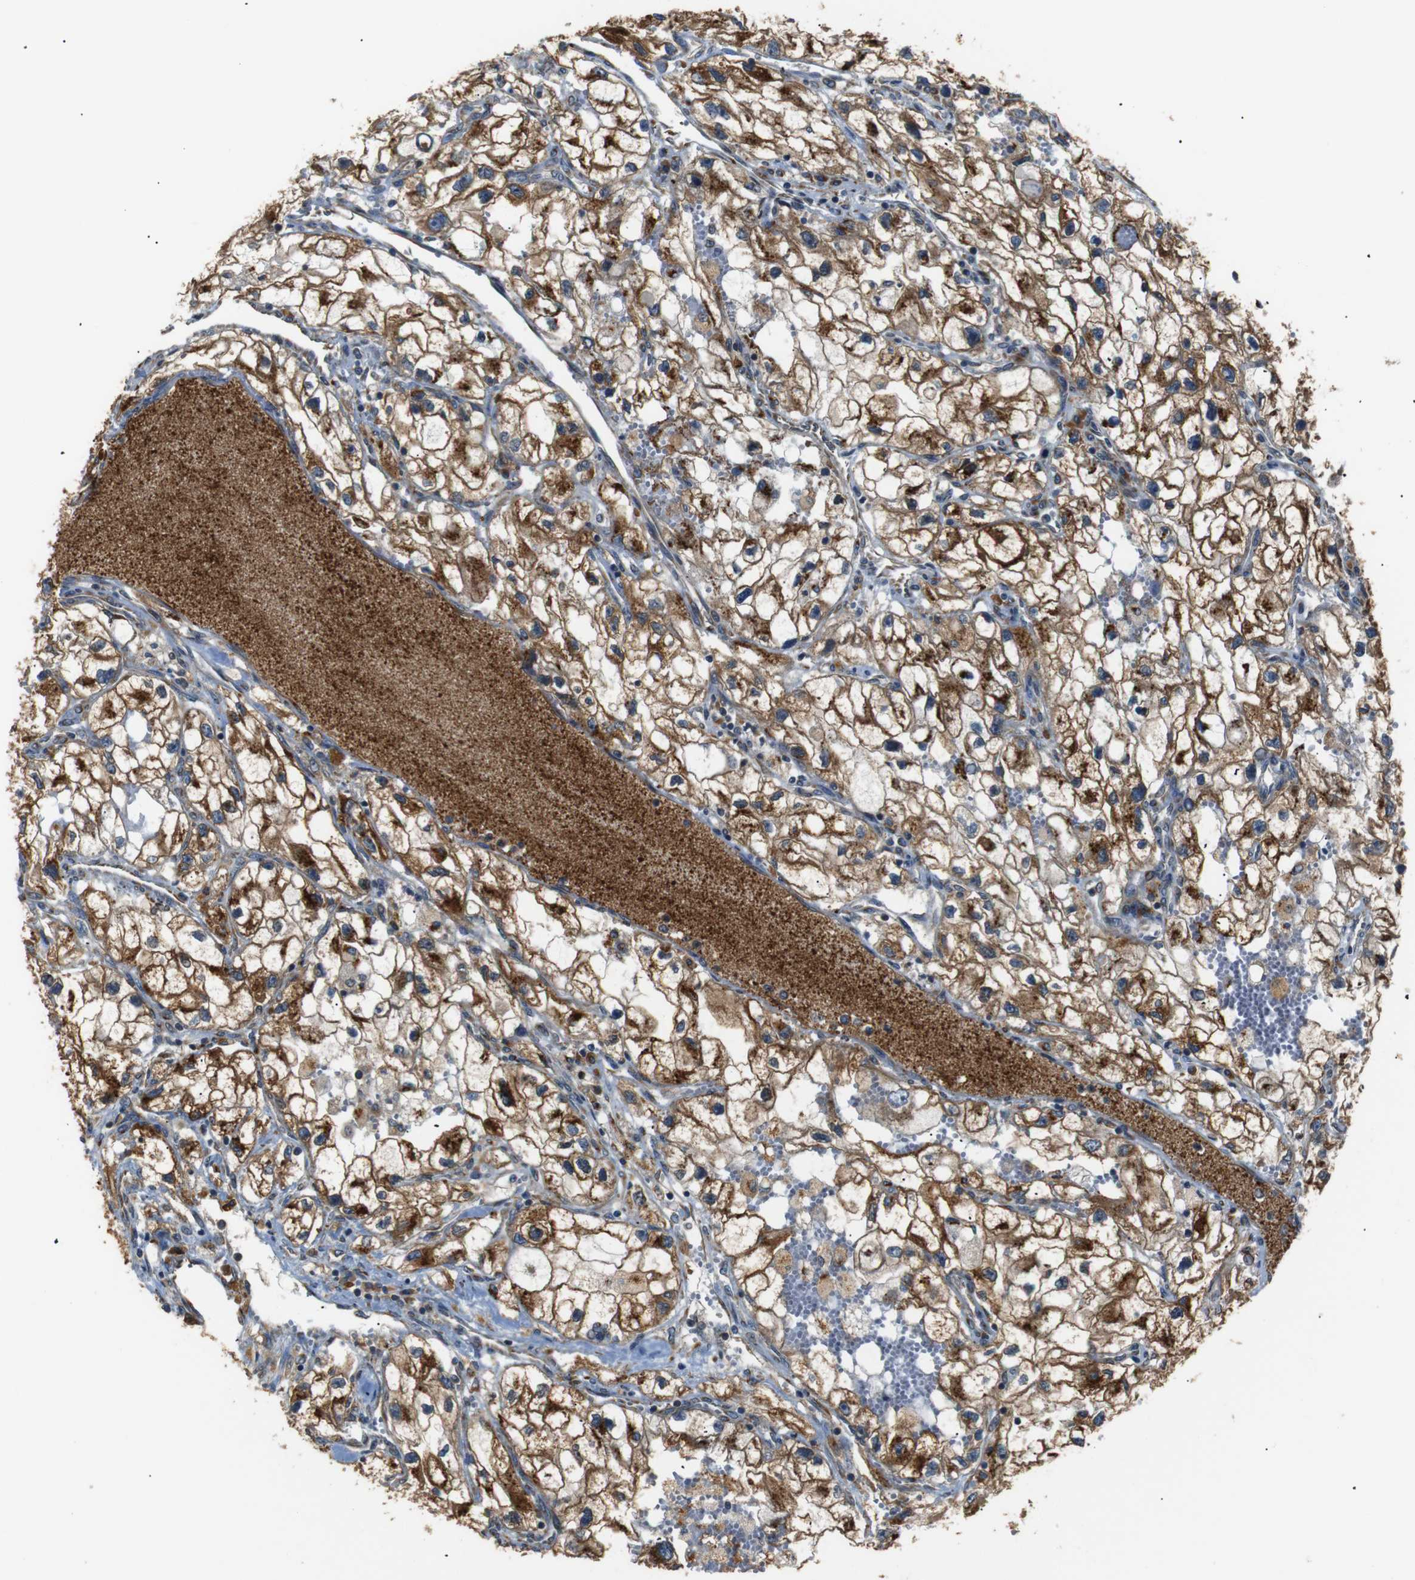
{"staining": {"intensity": "moderate", "quantity": ">75%", "location": "cytoplasmic/membranous"}, "tissue": "renal cancer", "cell_type": "Tumor cells", "image_type": "cancer", "snomed": [{"axis": "morphology", "description": "Adenocarcinoma, NOS"}, {"axis": "topography", "description": "Kidney"}], "caption": "Immunohistochemistry (IHC) (DAB (3,3'-diaminobenzidine)) staining of human renal cancer (adenocarcinoma) reveals moderate cytoplasmic/membranous protein staining in approximately >75% of tumor cells.", "gene": "TMED2", "patient": {"sex": "female", "age": 70}}